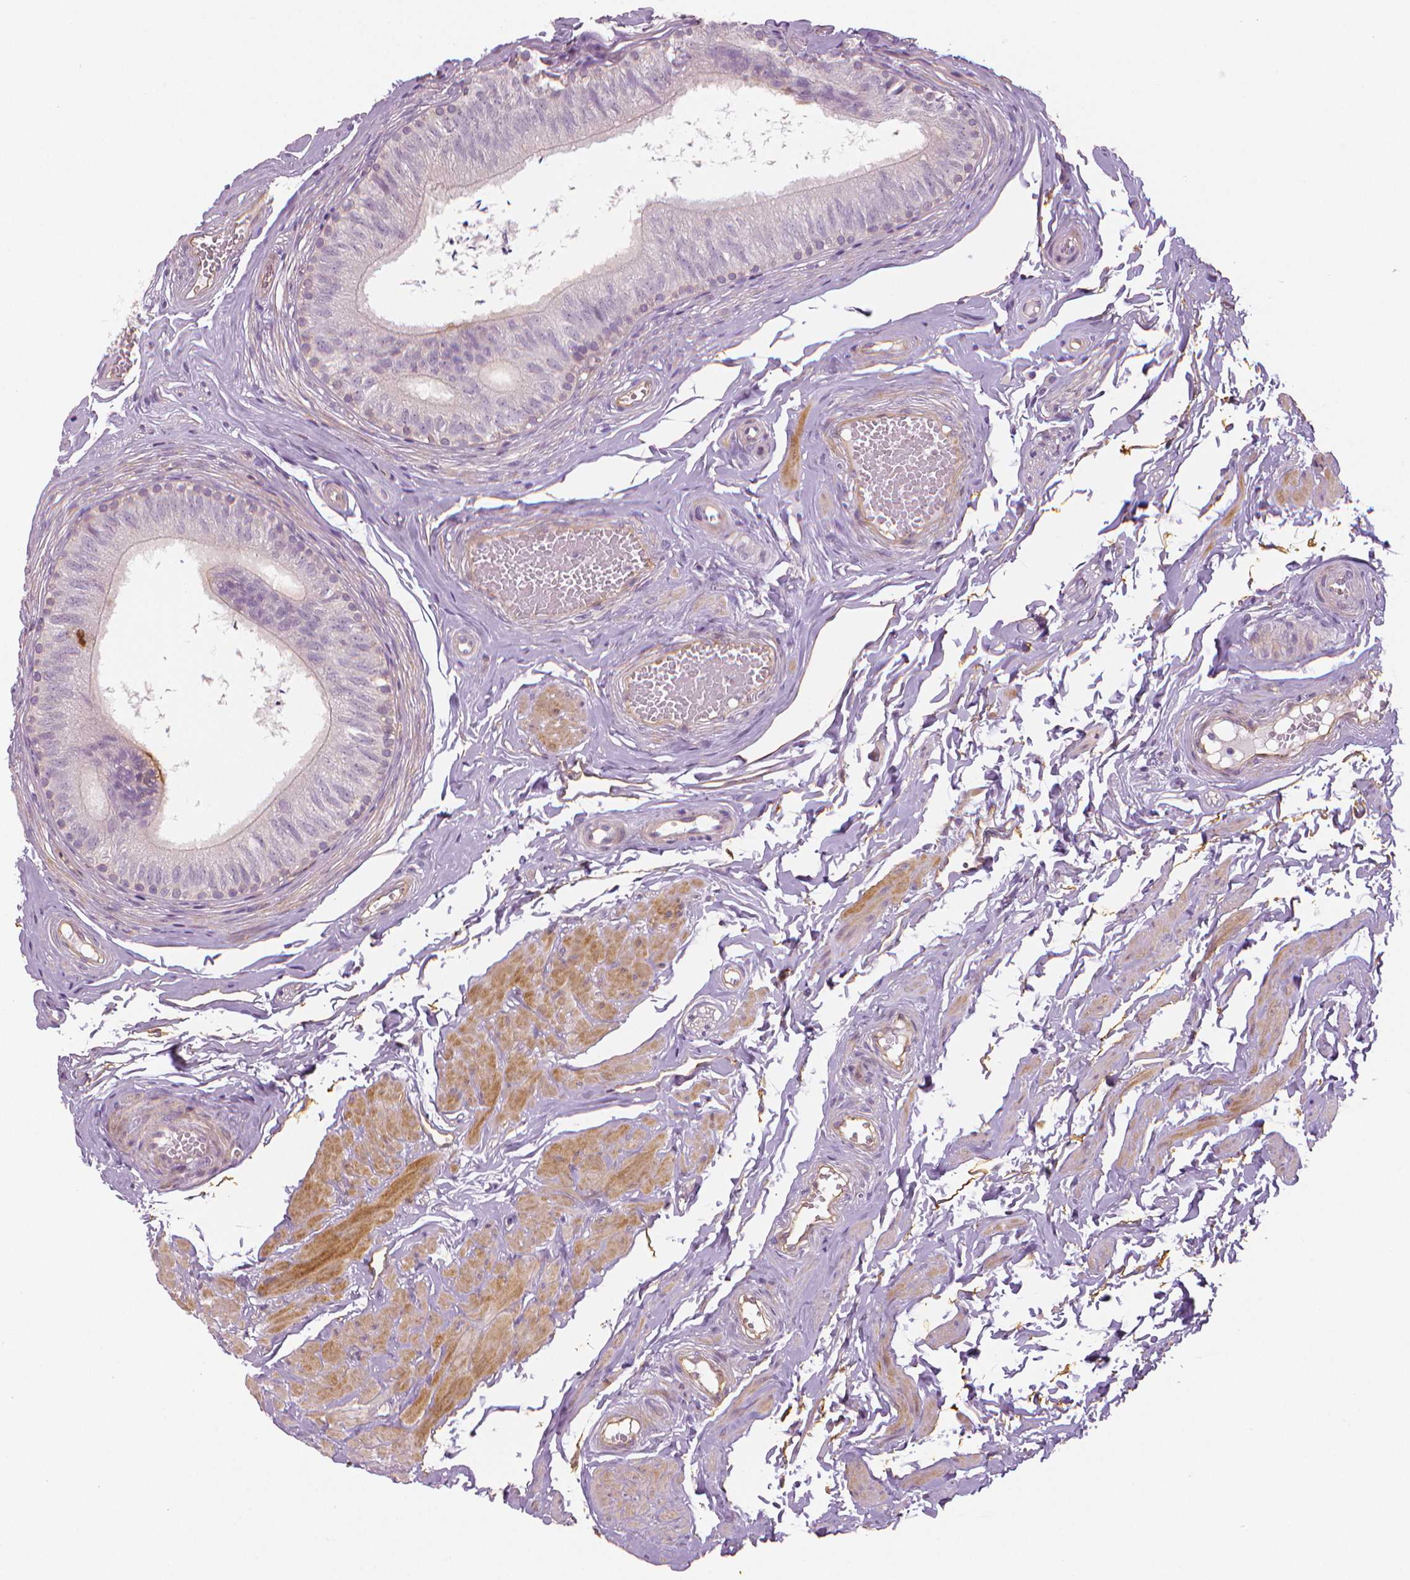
{"staining": {"intensity": "moderate", "quantity": "<25%", "location": "cytoplasmic/membranous"}, "tissue": "epididymis", "cell_type": "Glandular cells", "image_type": "normal", "snomed": [{"axis": "morphology", "description": "Normal tissue, NOS"}, {"axis": "topography", "description": "Epididymis, spermatic cord, NOS"}, {"axis": "topography", "description": "Epididymis"}, {"axis": "topography", "description": "Peripheral nerve tissue"}], "caption": "Epididymis stained with IHC exhibits moderate cytoplasmic/membranous expression in about <25% of glandular cells. (Stains: DAB (3,3'-diaminobenzidine) in brown, nuclei in blue, Microscopy: brightfield microscopy at high magnification).", "gene": "MKI67", "patient": {"sex": "male", "age": 29}}